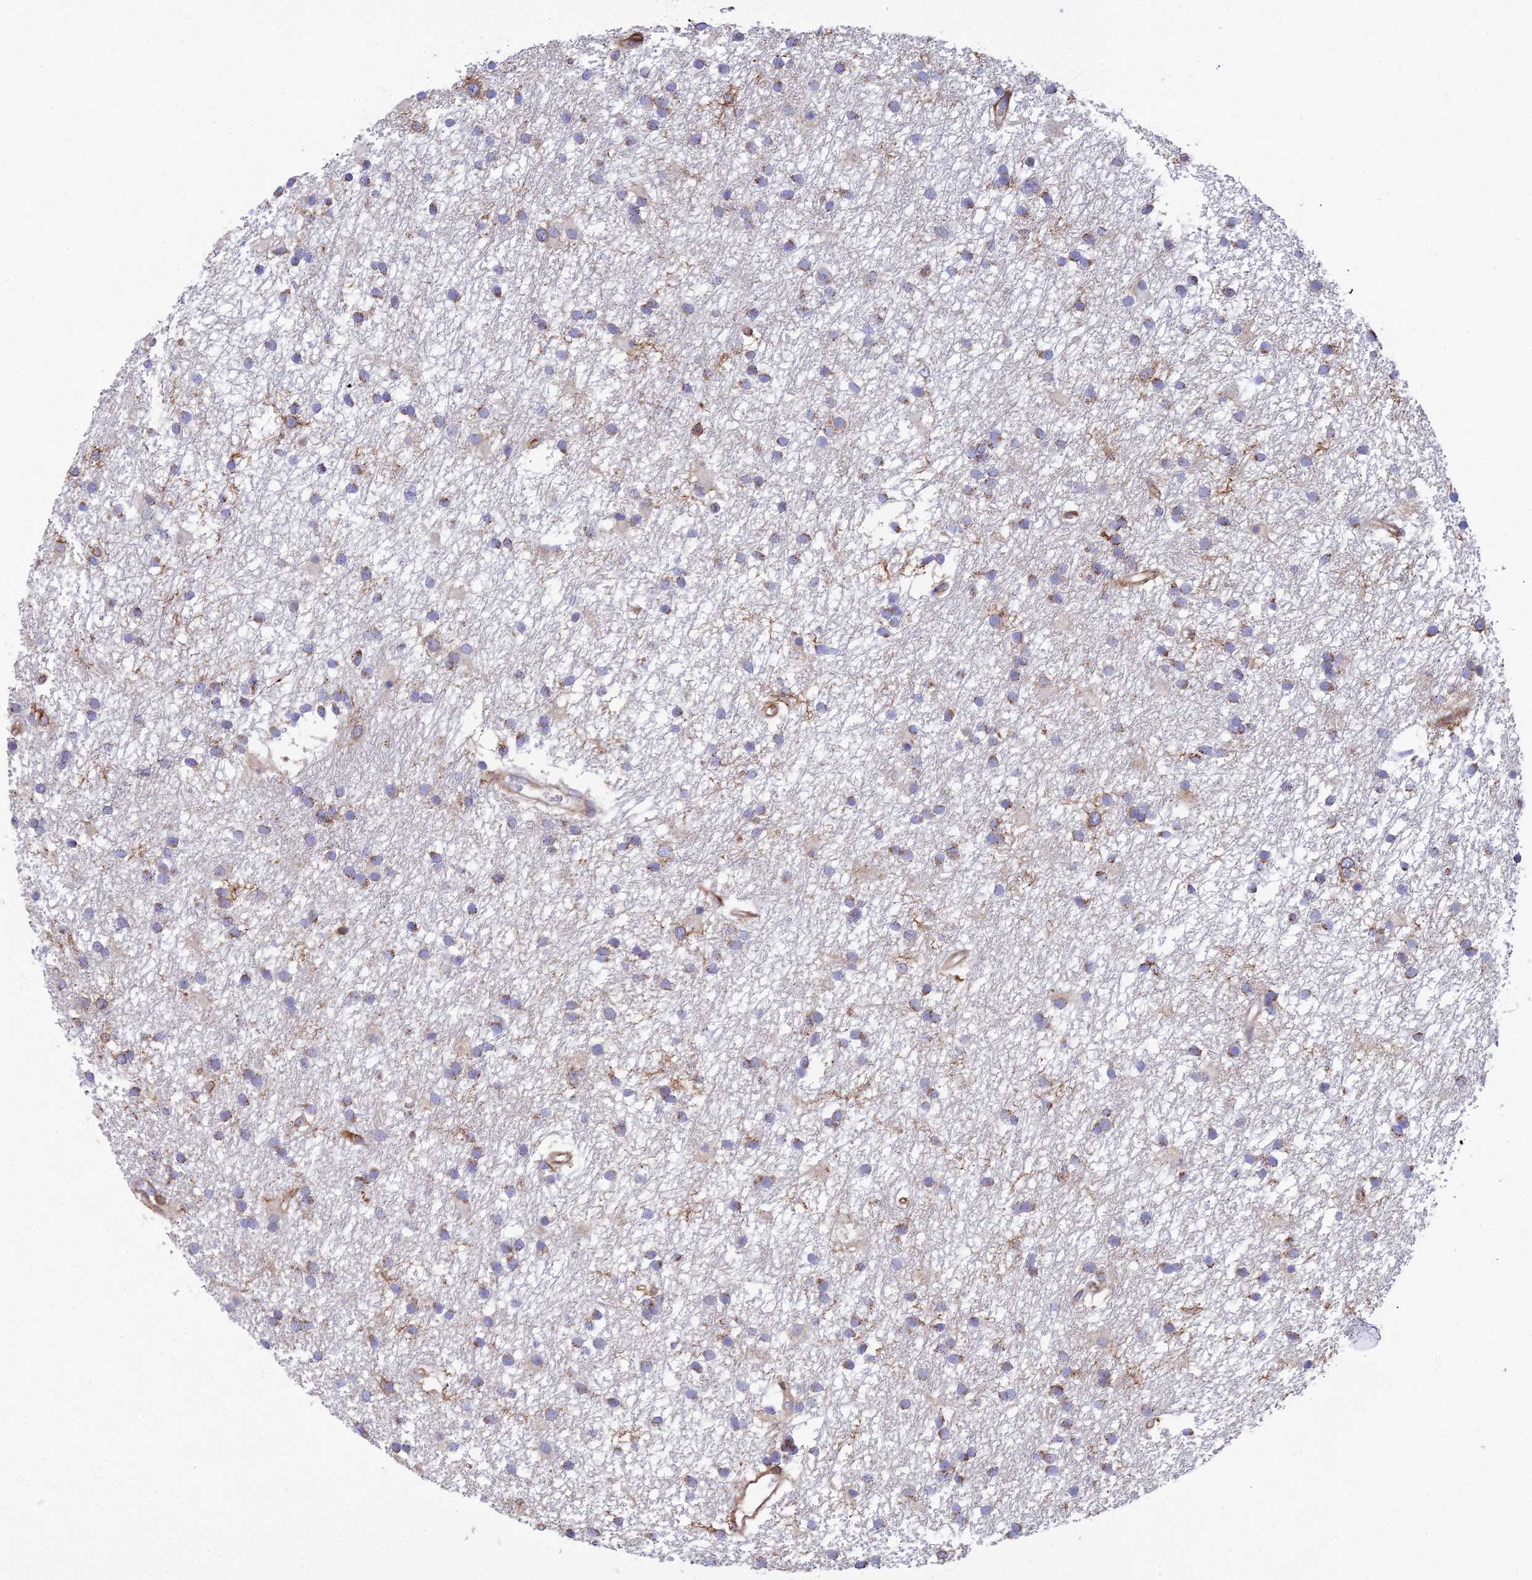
{"staining": {"intensity": "moderate", "quantity": "25%-75%", "location": "cytoplasmic/membranous"}, "tissue": "glioma", "cell_type": "Tumor cells", "image_type": "cancer", "snomed": [{"axis": "morphology", "description": "Glioma, malignant, High grade"}, {"axis": "topography", "description": "Brain"}], "caption": "Immunohistochemical staining of malignant glioma (high-grade) reveals medium levels of moderate cytoplasmic/membranous protein positivity in approximately 25%-75% of tumor cells.", "gene": "CSPG4", "patient": {"sex": "male", "age": 77}}